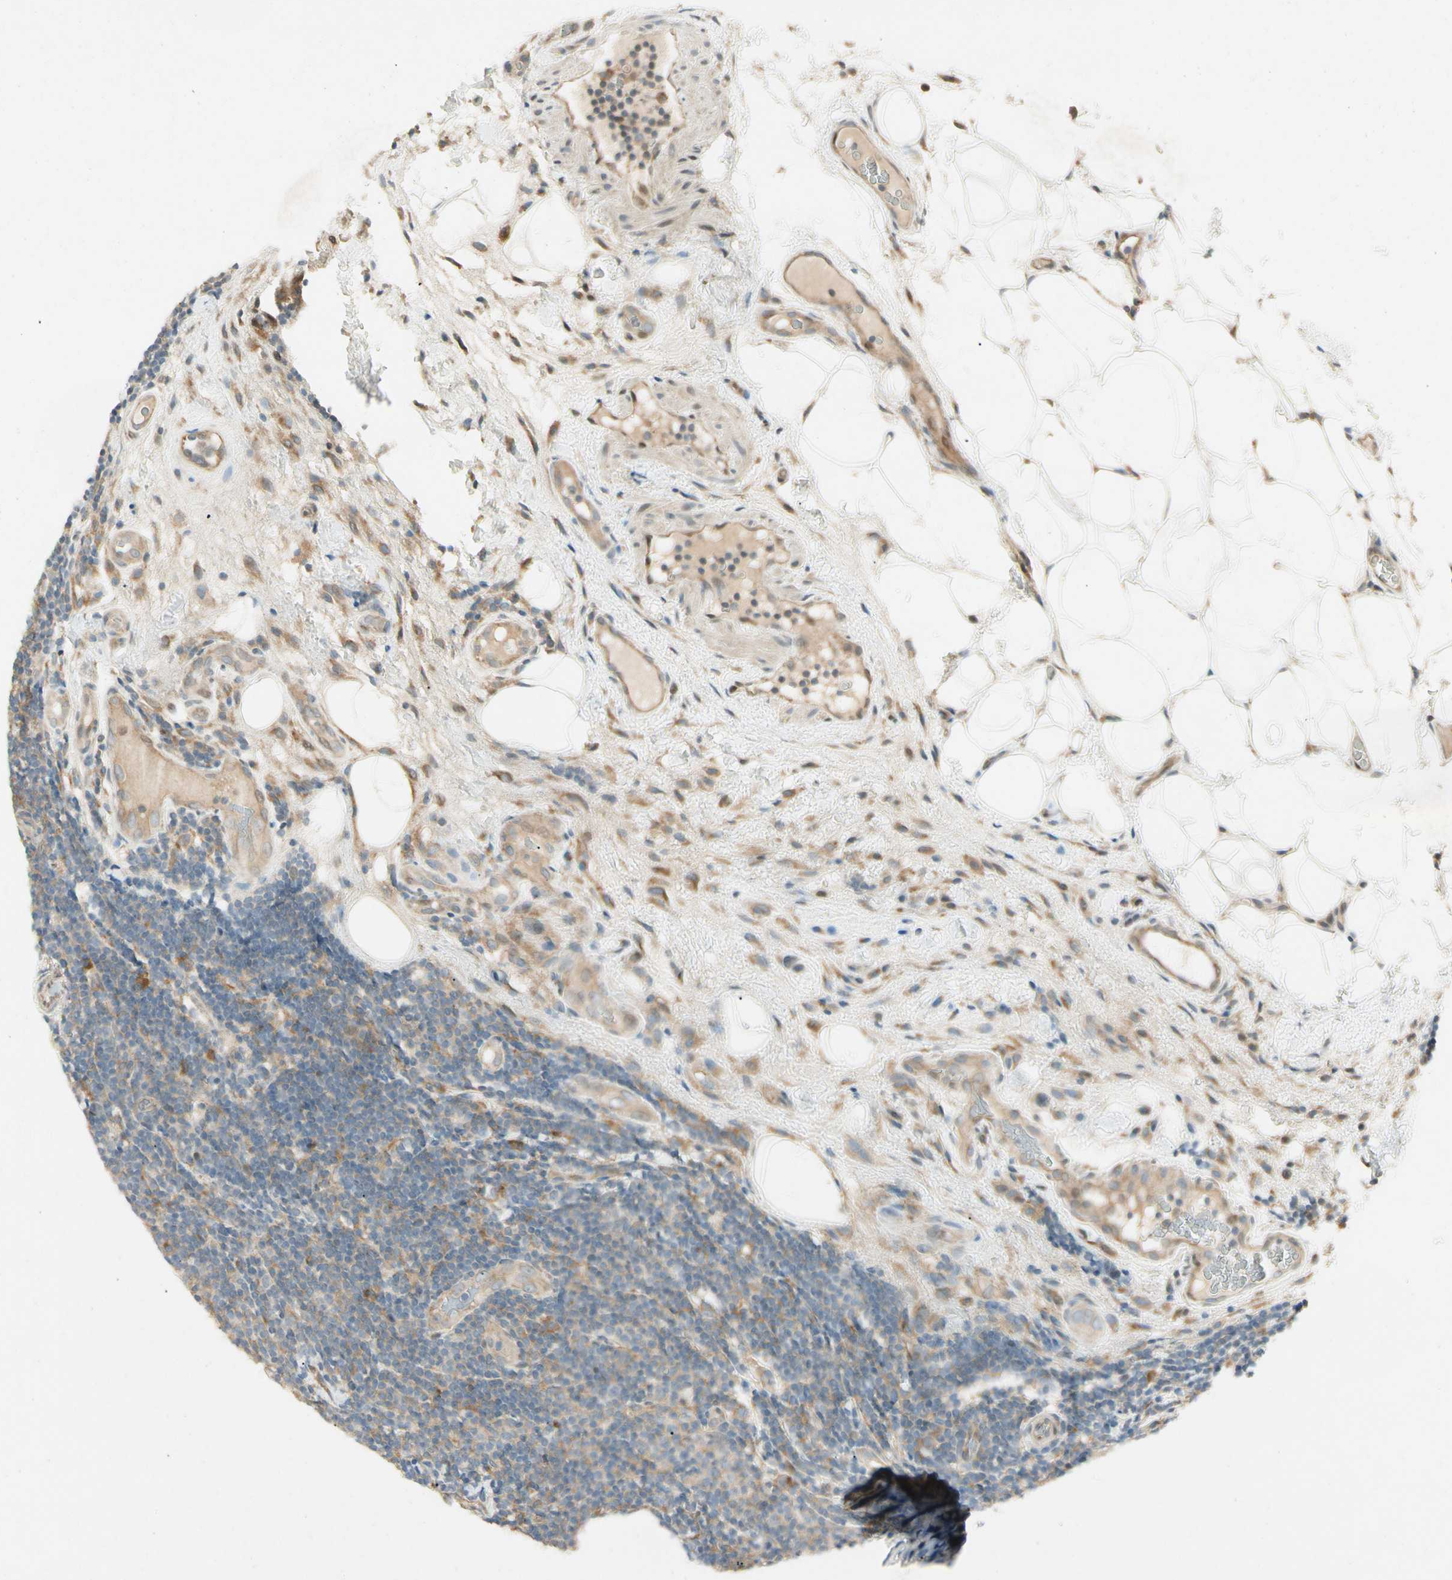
{"staining": {"intensity": "strong", "quantity": "<25%", "location": "cytoplasmic/membranous"}, "tissue": "lymphoma", "cell_type": "Tumor cells", "image_type": "cancer", "snomed": [{"axis": "morphology", "description": "Malignant lymphoma, non-Hodgkin's type, Low grade"}, {"axis": "topography", "description": "Lymph node"}], "caption": "This histopathology image exhibits immunohistochemistry staining of lymphoma, with medium strong cytoplasmic/membranous staining in about <25% of tumor cells.", "gene": "FNDC3B", "patient": {"sex": "male", "age": 83}}